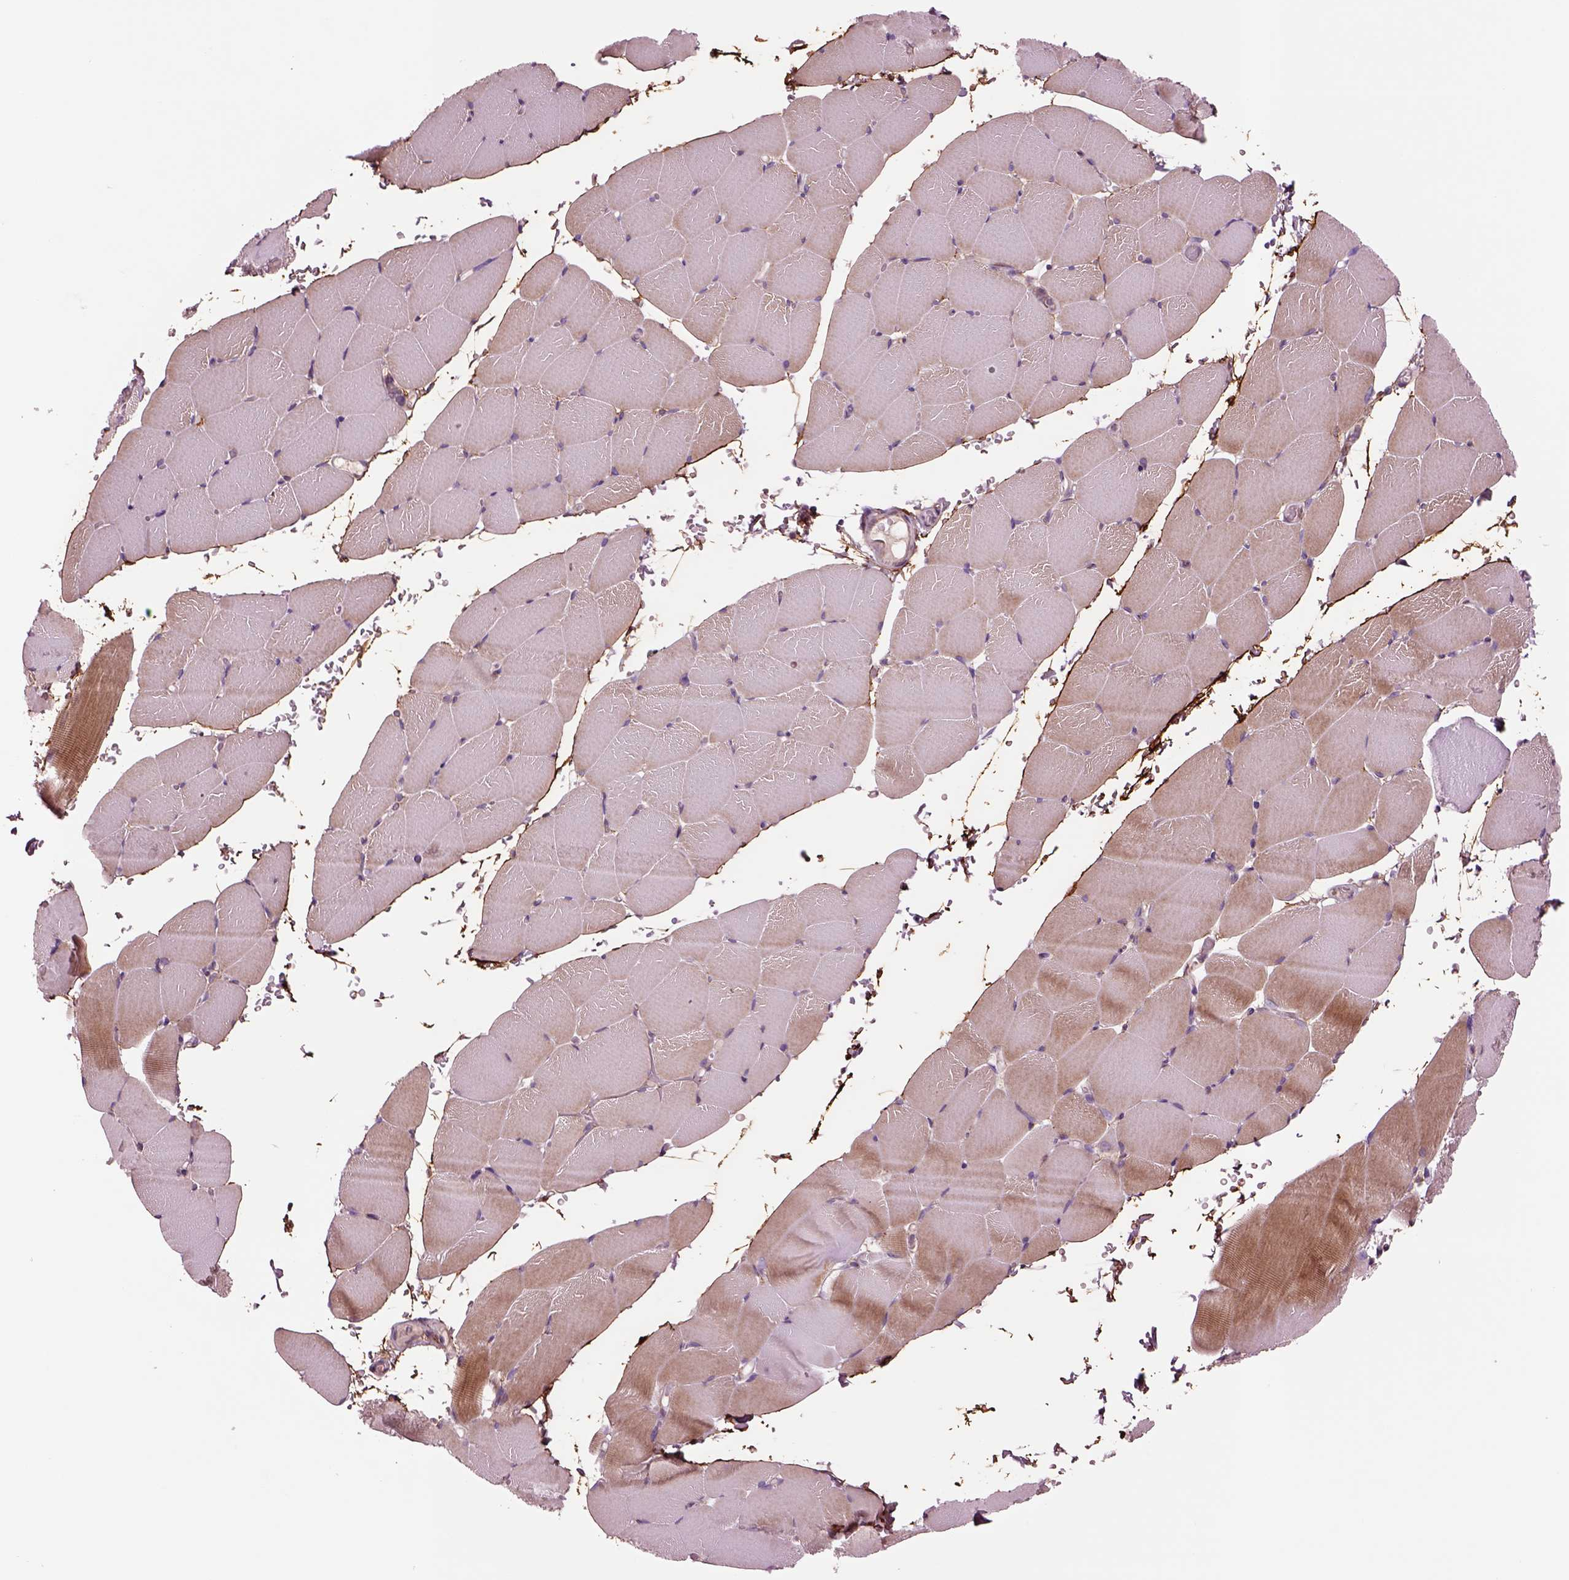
{"staining": {"intensity": "moderate", "quantity": "25%-75%", "location": "cytoplasmic/membranous"}, "tissue": "skeletal muscle", "cell_type": "Myocytes", "image_type": "normal", "snomed": [{"axis": "morphology", "description": "Normal tissue, NOS"}, {"axis": "topography", "description": "Skeletal muscle"}], "caption": "IHC of normal skeletal muscle displays medium levels of moderate cytoplasmic/membranous positivity in about 25%-75% of myocytes.", "gene": "SEC23A", "patient": {"sex": "female", "age": 37}}